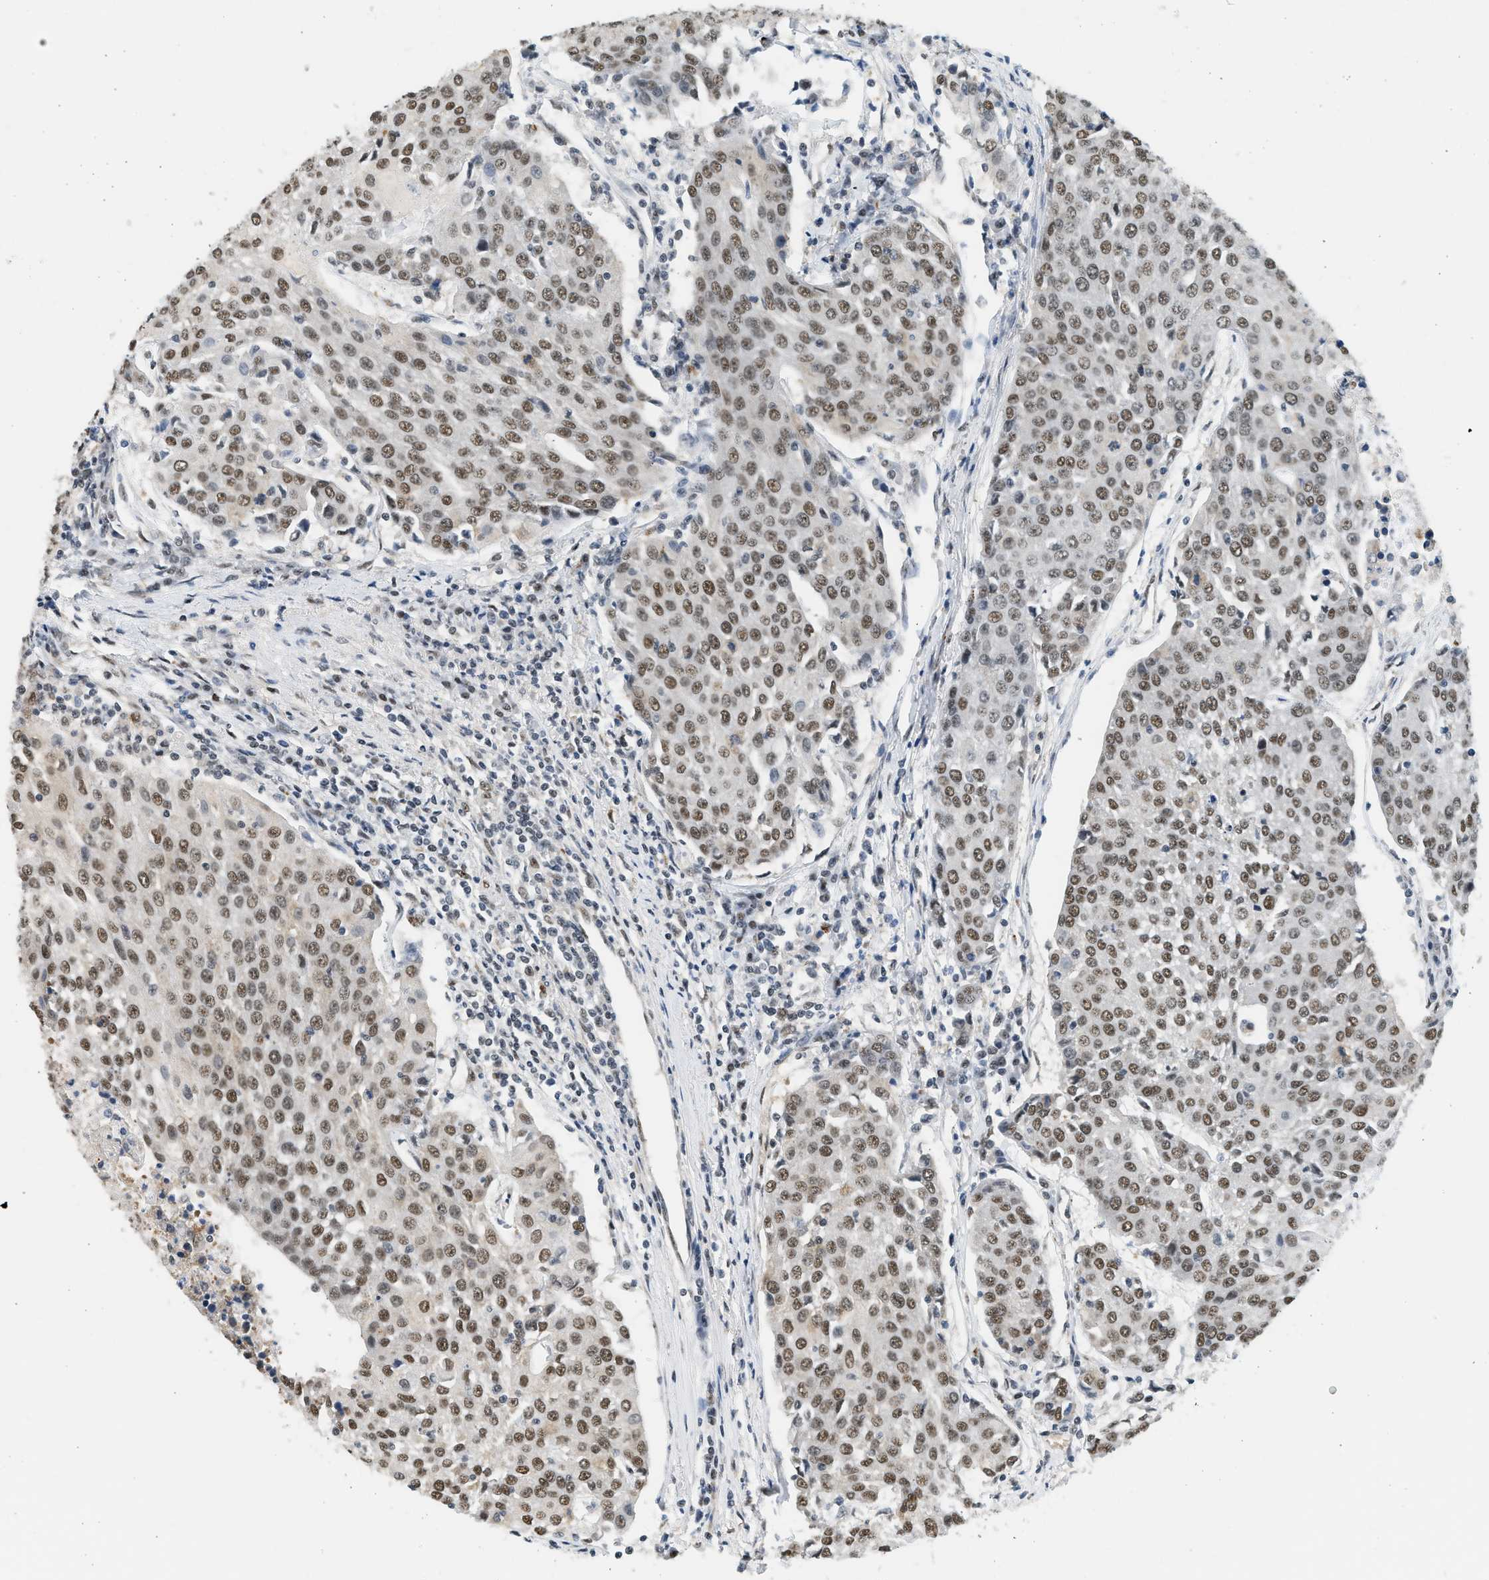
{"staining": {"intensity": "moderate", "quantity": ">75%", "location": "nuclear"}, "tissue": "urothelial cancer", "cell_type": "Tumor cells", "image_type": "cancer", "snomed": [{"axis": "morphology", "description": "Urothelial carcinoma, High grade"}, {"axis": "topography", "description": "Urinary bladder"}], "caption": "This micrograph shows immunohistochemistry staining of human high-grade urothelial carcinoma, with medium moderate nuclear expression in approximately >75% of tumor cells.", "gene": "HIPK1", "patient": {"sex": "female", "age": 85}}